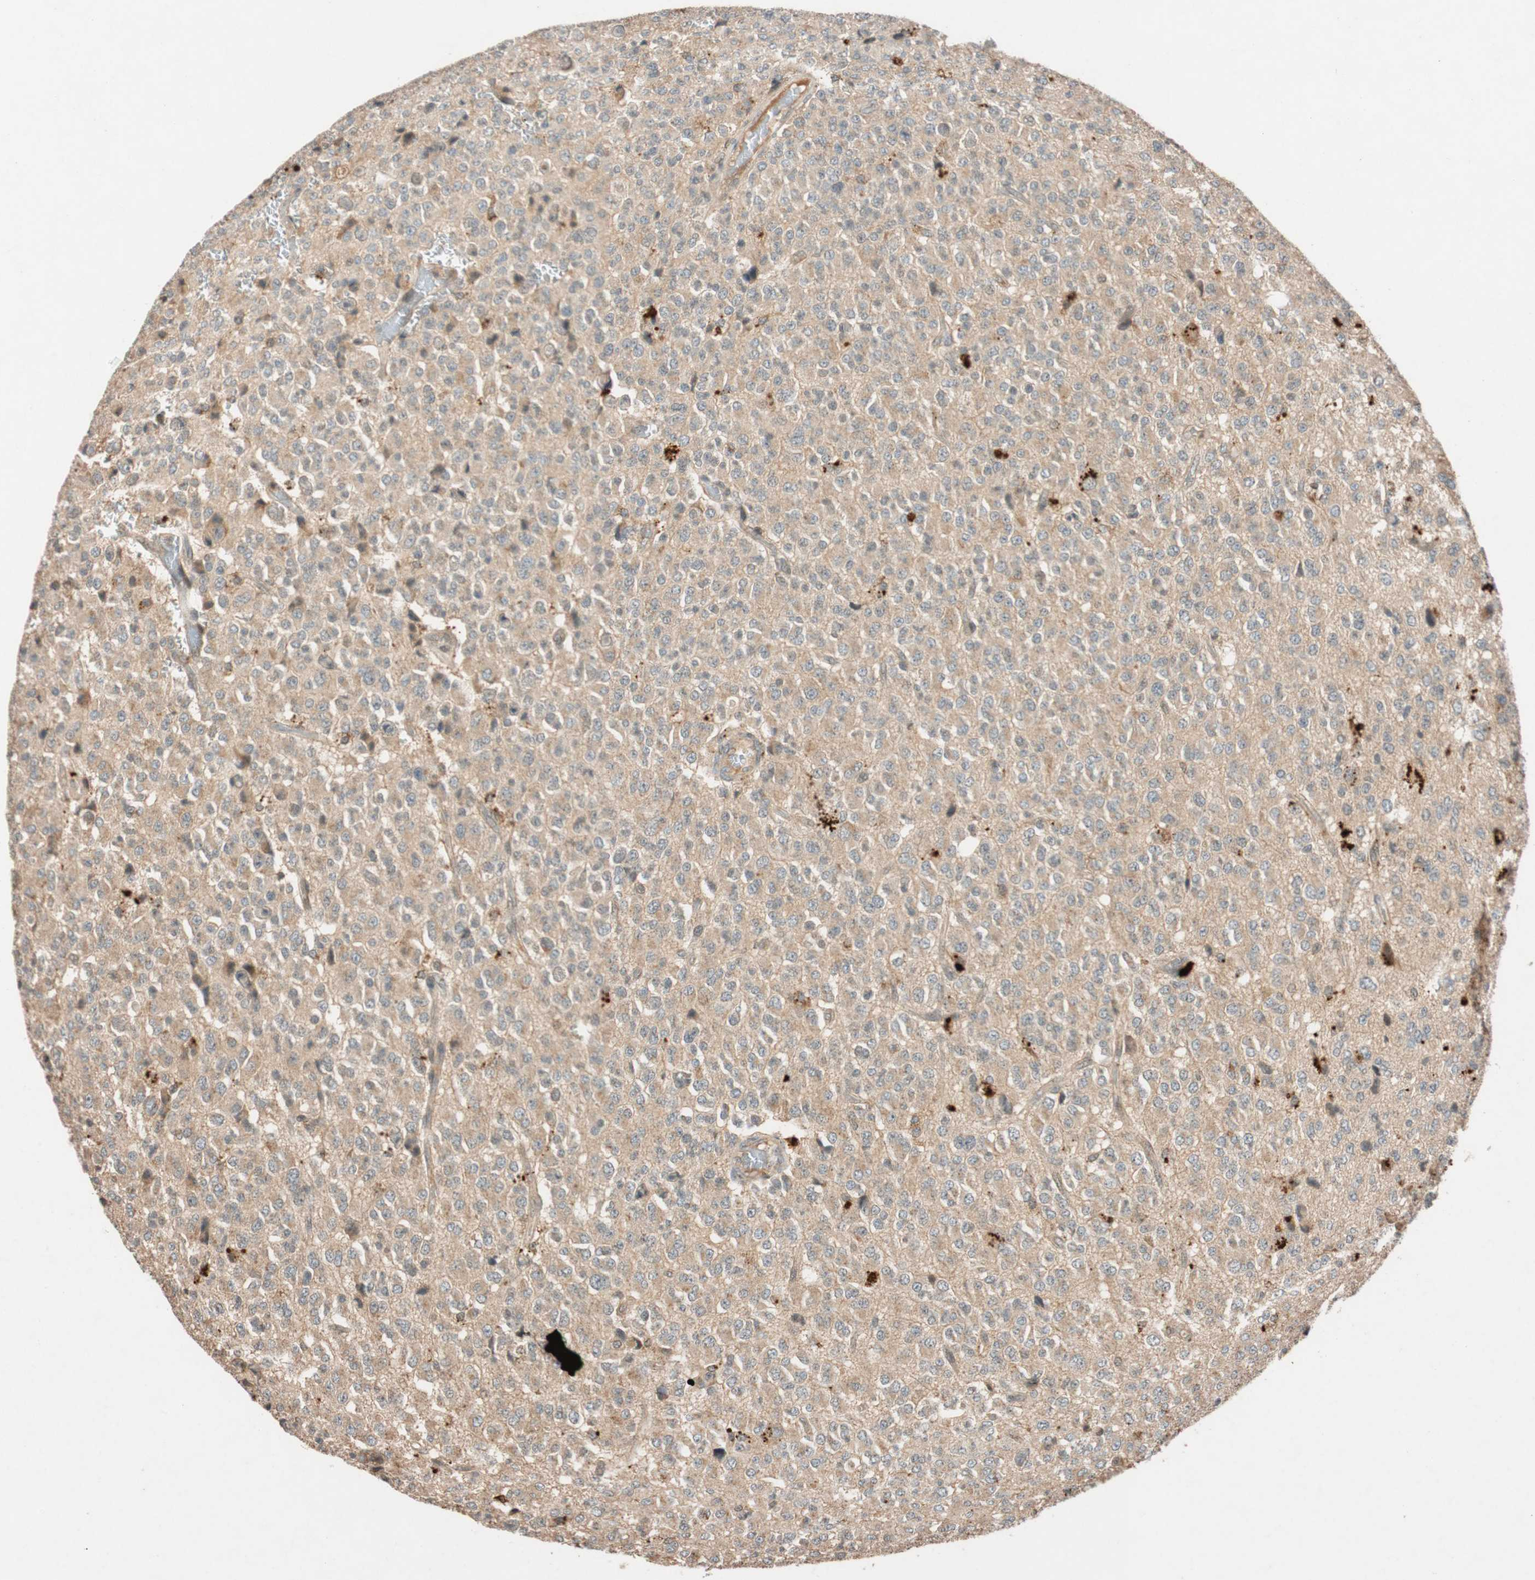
{"staining": {"intensity": "strong", "quantity": "25%-75%", "location": "cytoplasmic/membranous"}, "tissue": "glioma", "cell_type": "Tumor cells", "image_type": "cancer", "snomed": [{"axis": "morphology", "description": "Glioma, malignant, High grade"}, {"axis": "topography", "description": "pancreas cauda"}], "caption": "The image reveals a brown stain indicating the presence of a protein in the cytoplasmic/membranous of tumor cells in malignant high-grade glioma. Immunohistochemistry (ihc) stains the protein of interest in brown and the nuclei are stained blue.", "gene": "GLB1", "patient": {"sex": "male", "age": 60}}